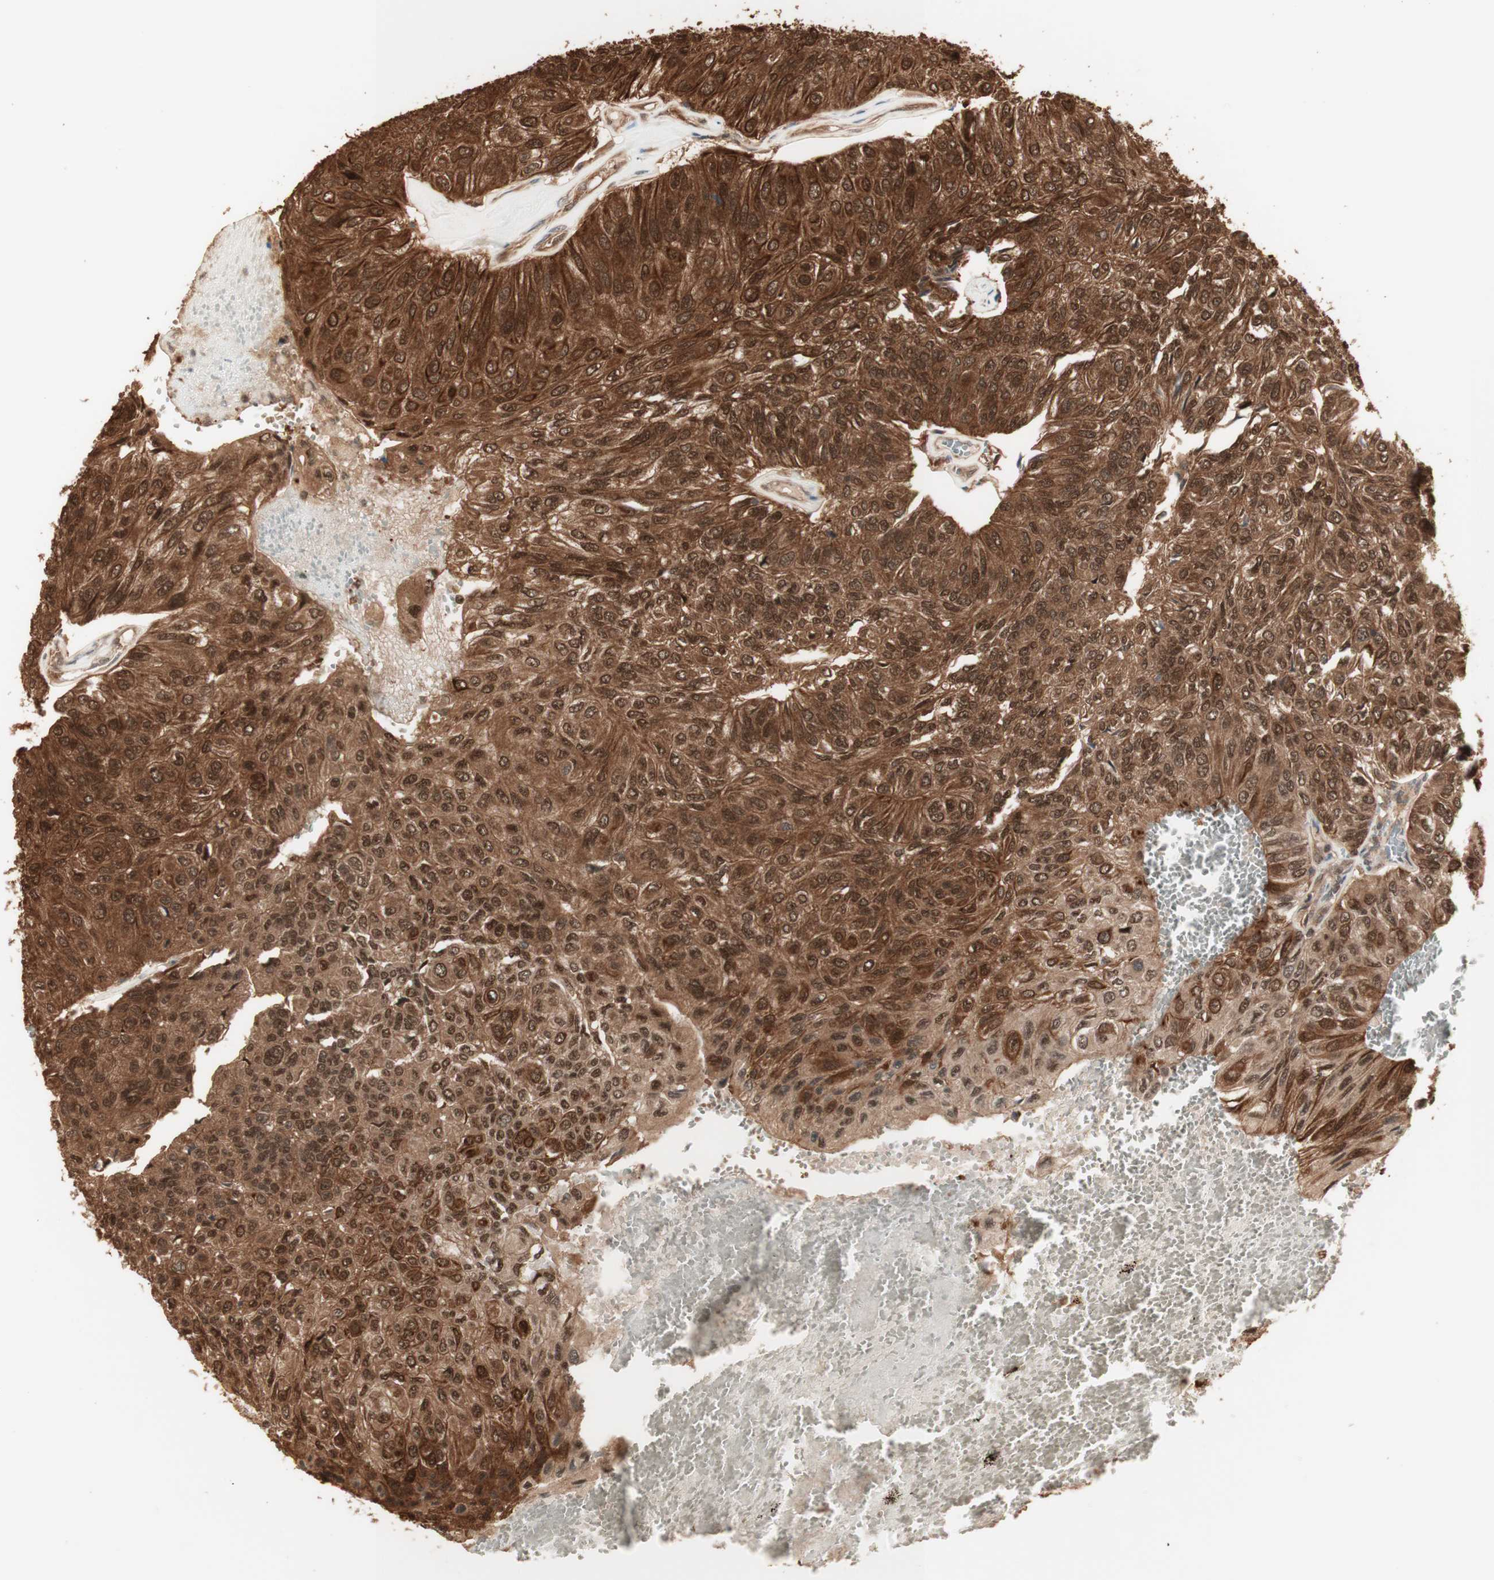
{"staining": {"intensity": "strong", "quantity": ">75%", "location": "cytoplasmic/membranous,nuclear"}, "tissue": "urothelial cancer", "cell_type": "Tumor cells", "image_type": "cancer", "snomed": [{"axis": "morphology", "description": "Urothelial carcinoma, High grade"}, {"axis": "topography", "description": "Urinary bladder"}], "caption": "Immunohistochemistry (IHC) staining of high-grade urothelial carcinoma, which reveals high levels of strong cytoplasmic/membranous and nuclear positivity in about >75% of tumor cells indicating strong cytoplasmic/membranous and nuclear protein staining. The staining was performed using DAB (brown) for protein detection and nuclei were counterstained in hematoxylin (blue).", "gene": "YWHAB", "patient": {"sex": "male", "age": 66}}